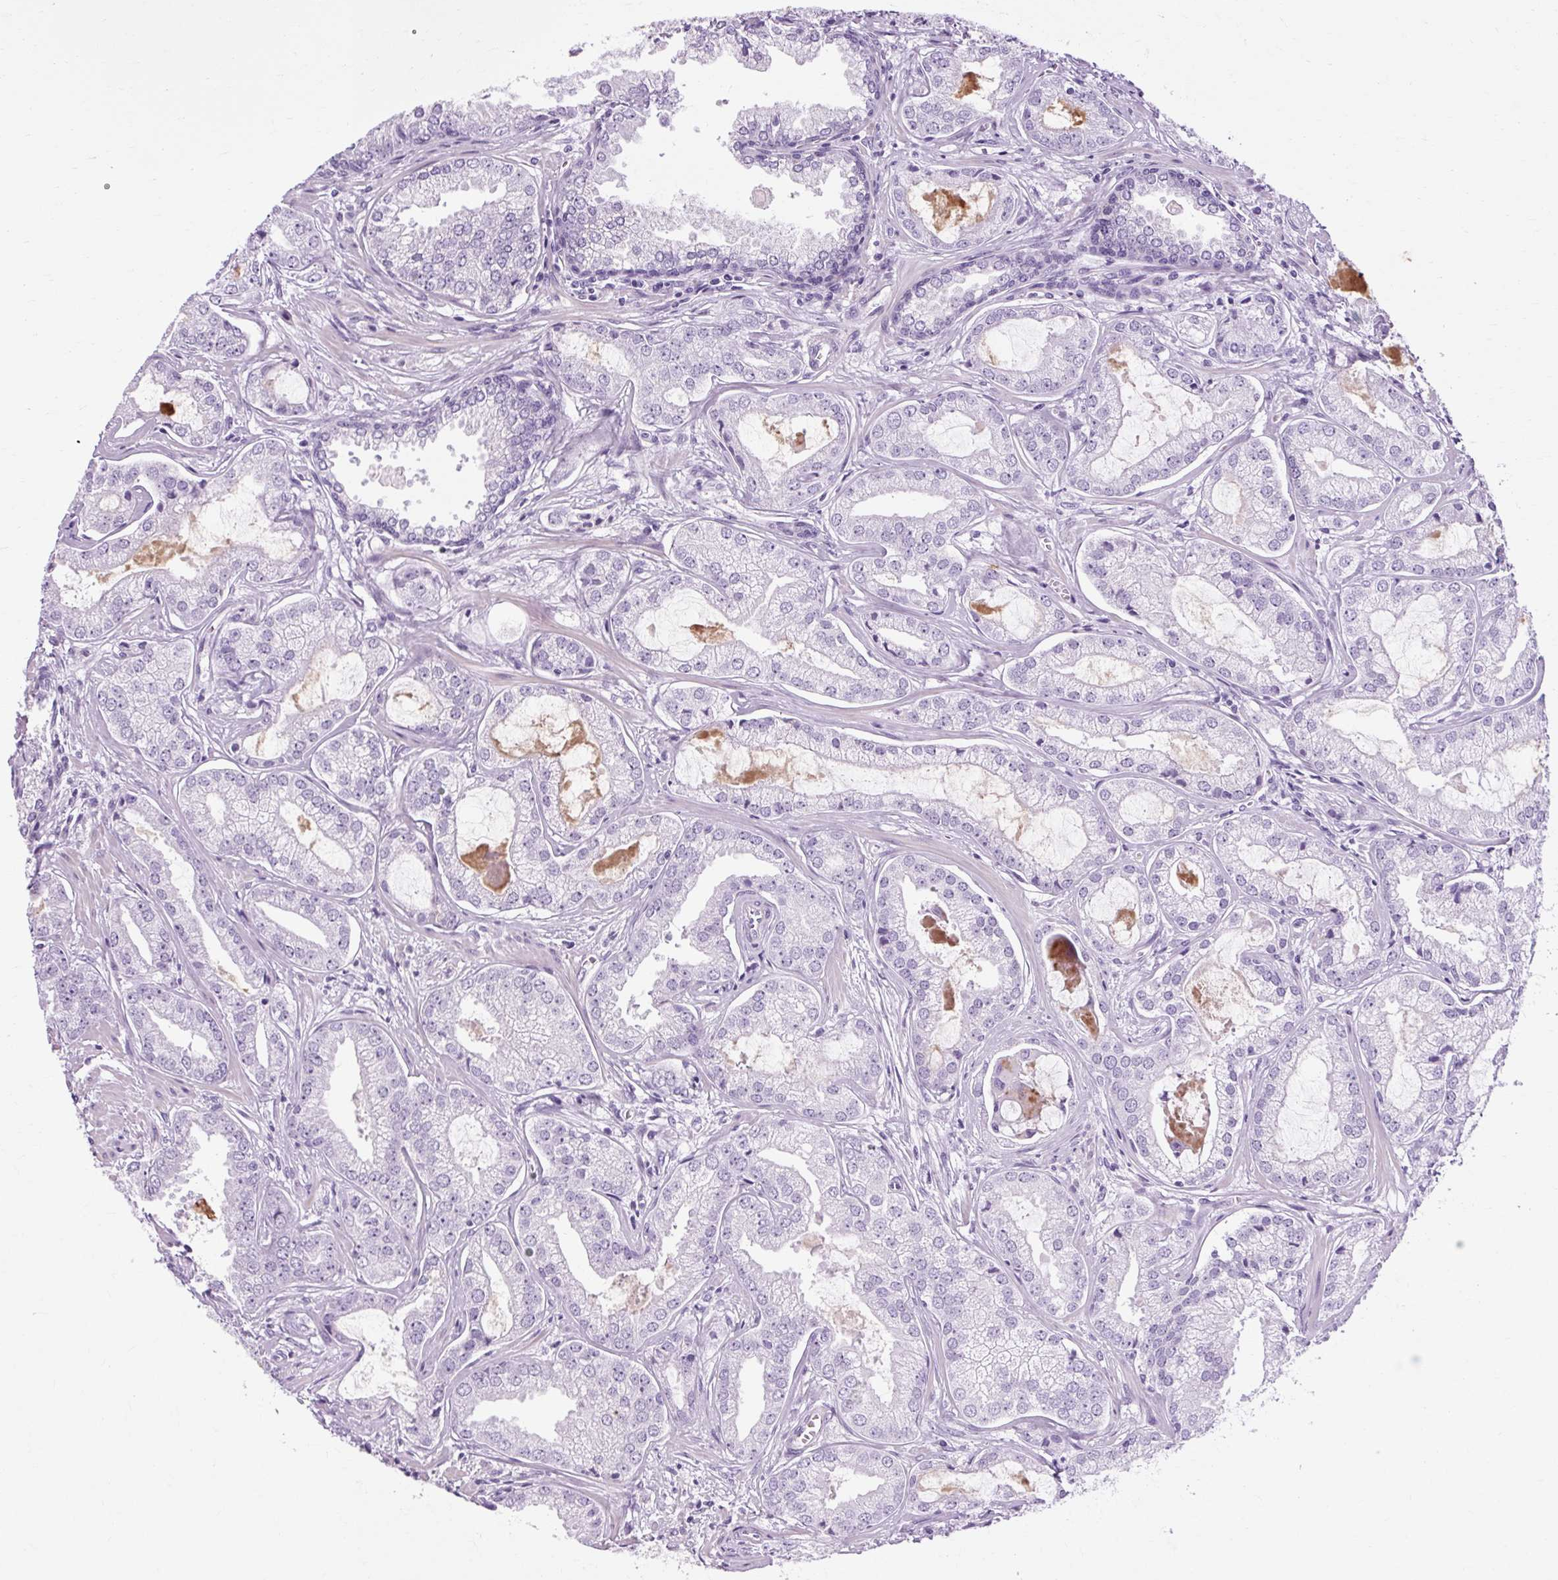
{"staining": {"intensity": "negative", "quantity": "none", "location": "none"}, "tissue": "prostate cancer", "cell_type": "Tumor cells", "image_type": "cancer", "snomed": [{"axis": "morphology", "description": "Adenocarcinoma, Medium grade"}, {"axis": "topography", "description": "Prostate"}], "caption": "Tumor cells show no significant positivity in adenocarcinoma (medium-grade) (prostate). (IHC, brightfield microscopy, high magnification).", "gene": "OOEP", "patient": {"sex": "male", "age": 57}}